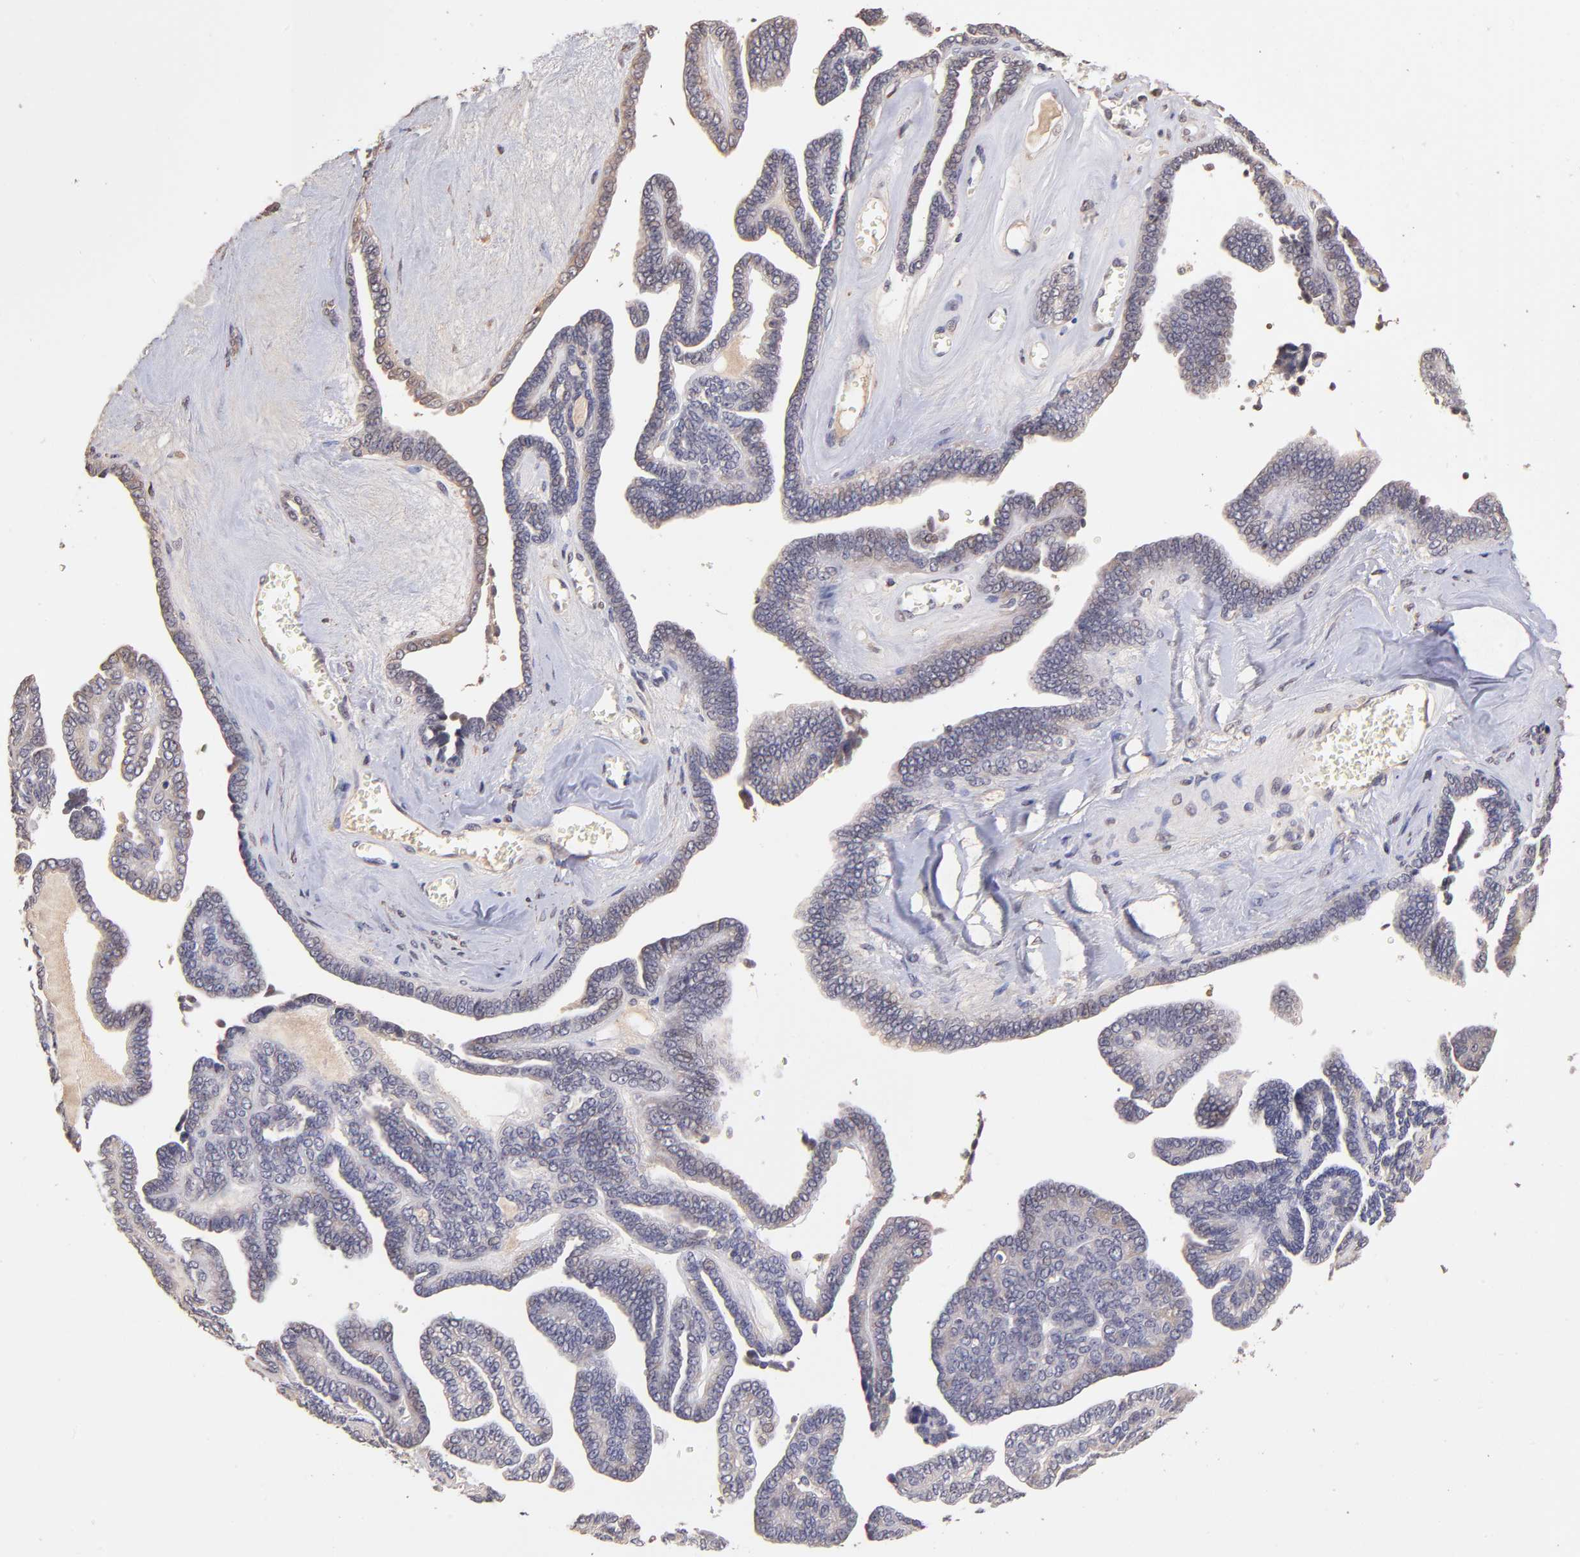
{"staining": {"intensity": "weak", "quantity": "<25%", "location": "cytoplasmic/membranous"}, "tissue": "ovarian cancer", "cell_type": "Tumor cells", "image_type": "cancer", "snomed": [{"axis": "morphology", "description": "Cystadenocarcinoma, serous, NOS"}, {"axis": "topography", "description": "Ovary"}], "caption": "The histopathology image displays no significant expression in tumor cells of serous cystadenocarcinoma (ovarian).", "gene": "RNASEL", "patient": {"sex": "female", "age": 71}}